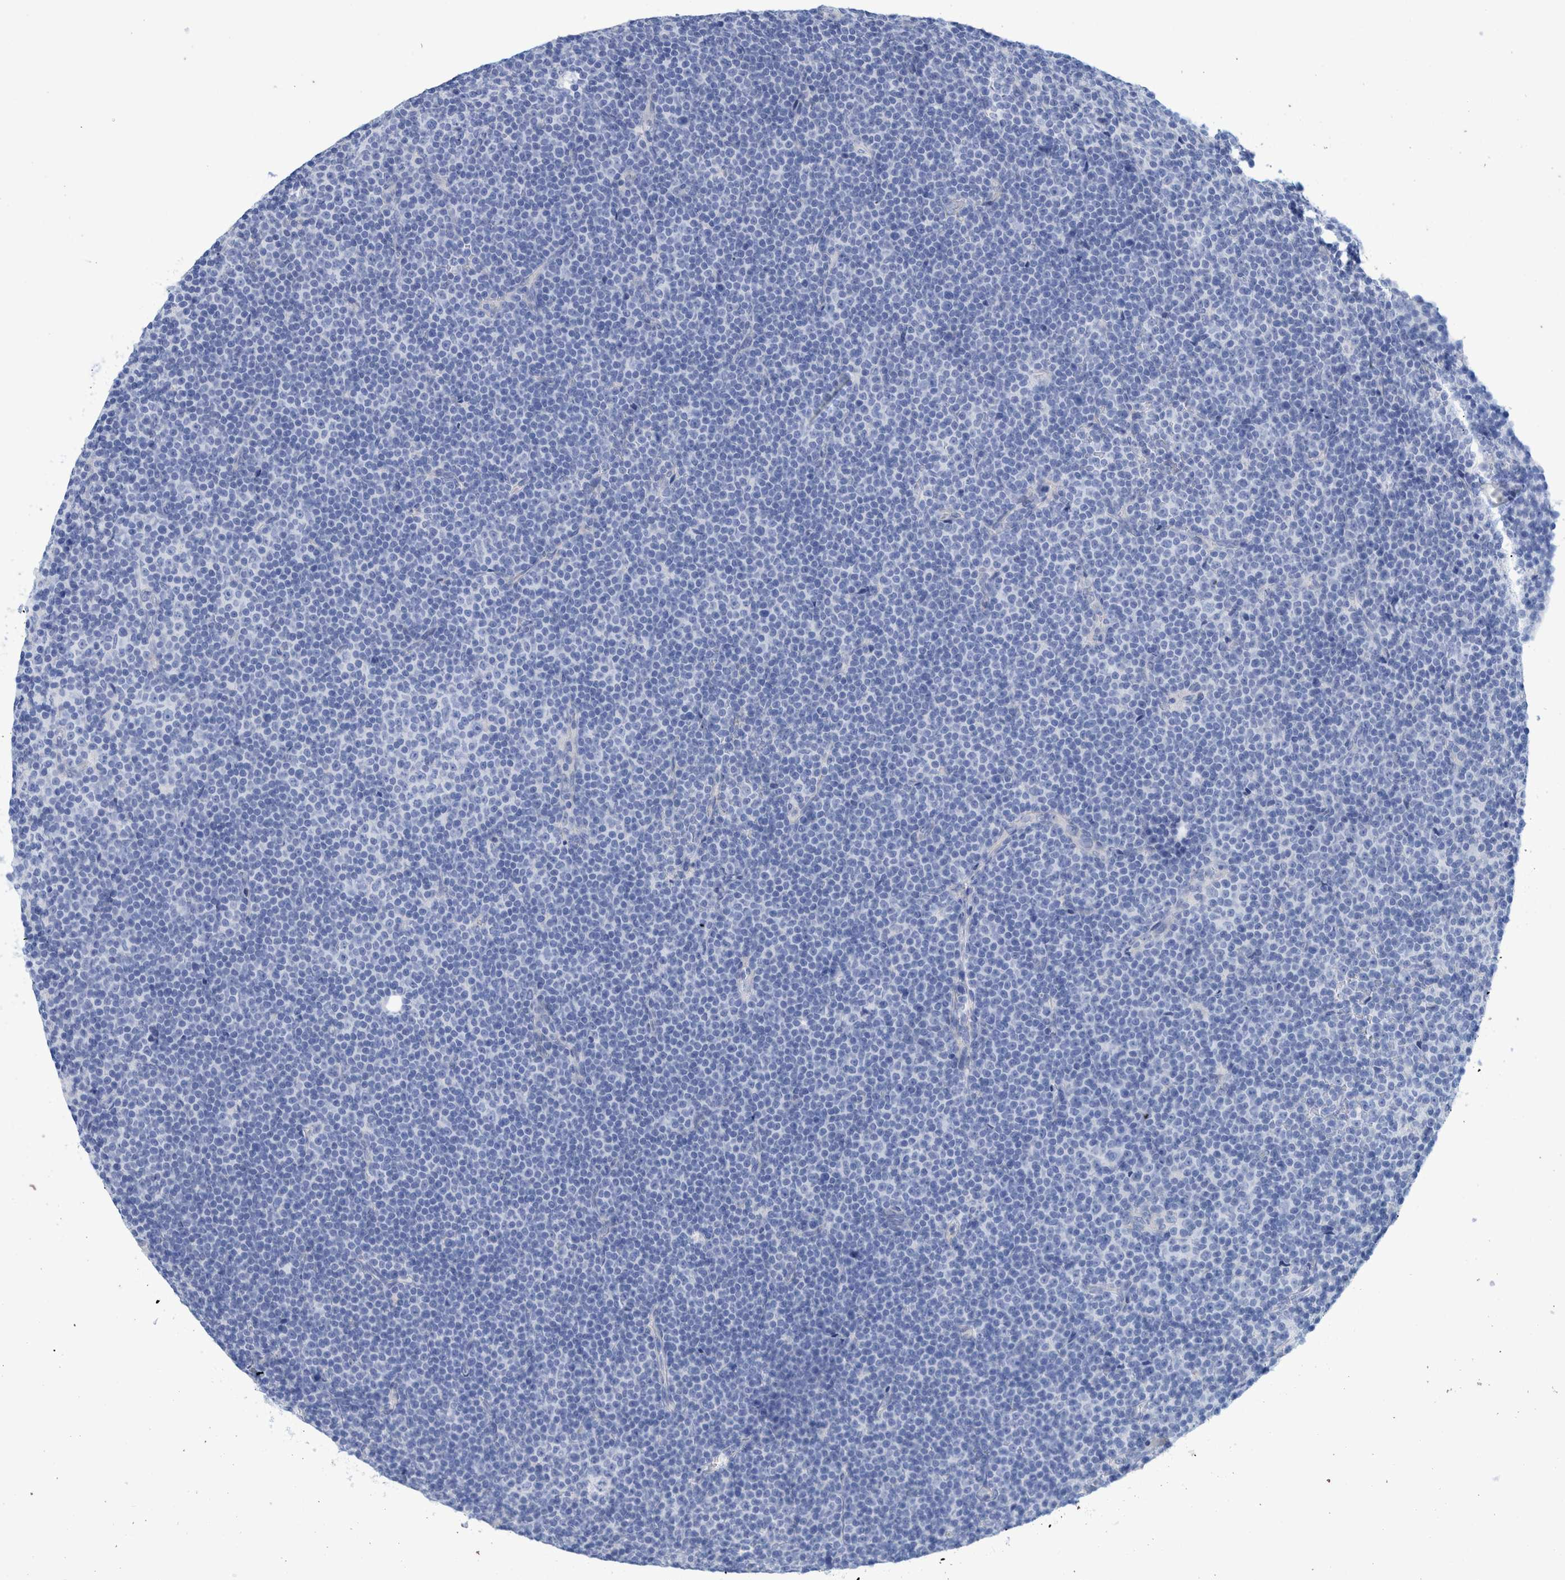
{"staining": {"intensity": "negative", "quantity": "none", "location": "none"}, "tissue": "lymphoma", "cell_type": "Tumor cells", "image_type": "cancer", "snomed": [{"axis": "morphology", "description": "Malignant lymphoma, non-Hodgkin's type, Low grade"}, {"axis": "topography", "description": "Lymph node"}], "caption": "A histopathology image of human low-grade malignant lymphoma, non-Hodgkin's type is negative for staining in tumor cells.", "gene": "PERP", "patient": {"sex": "female", "age": 67}}